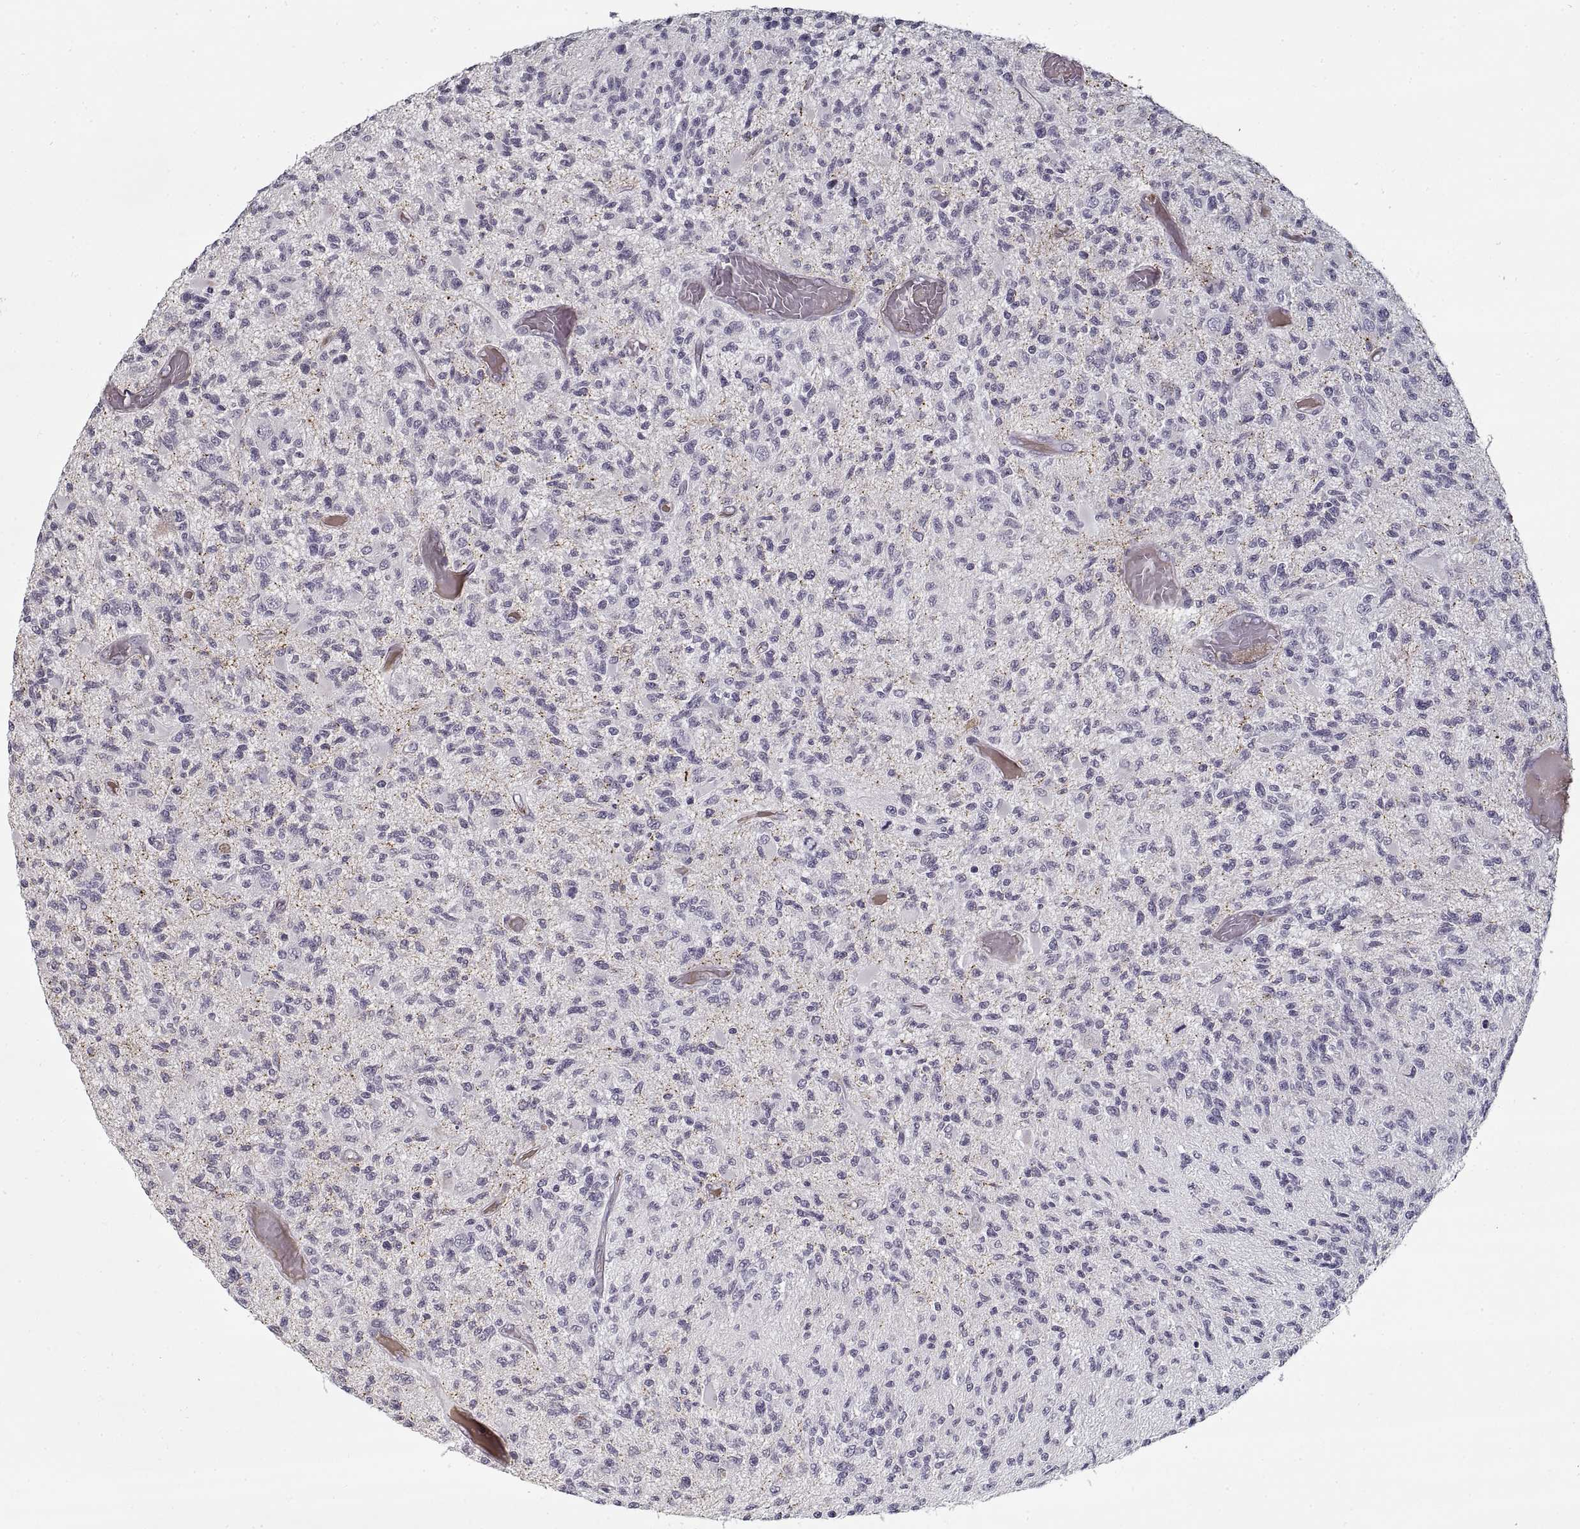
{"staining": {"intensity": "negative", "quantity": "none", "location": "none"}, "tissue": "glioma", "cell_type": "Tumor cells", "image_type": "cancer", "snomed": [{"axis": "morphology", "description": "Glioma, malignant, High grade"}, {"axis": "topography", "description": "Brain"}], "caption": "Protein analysis of glioma demonstrates no significant staining in tumor cells.", "gene": "GAD2", "patient": {"sex": "female", "age": 63}}